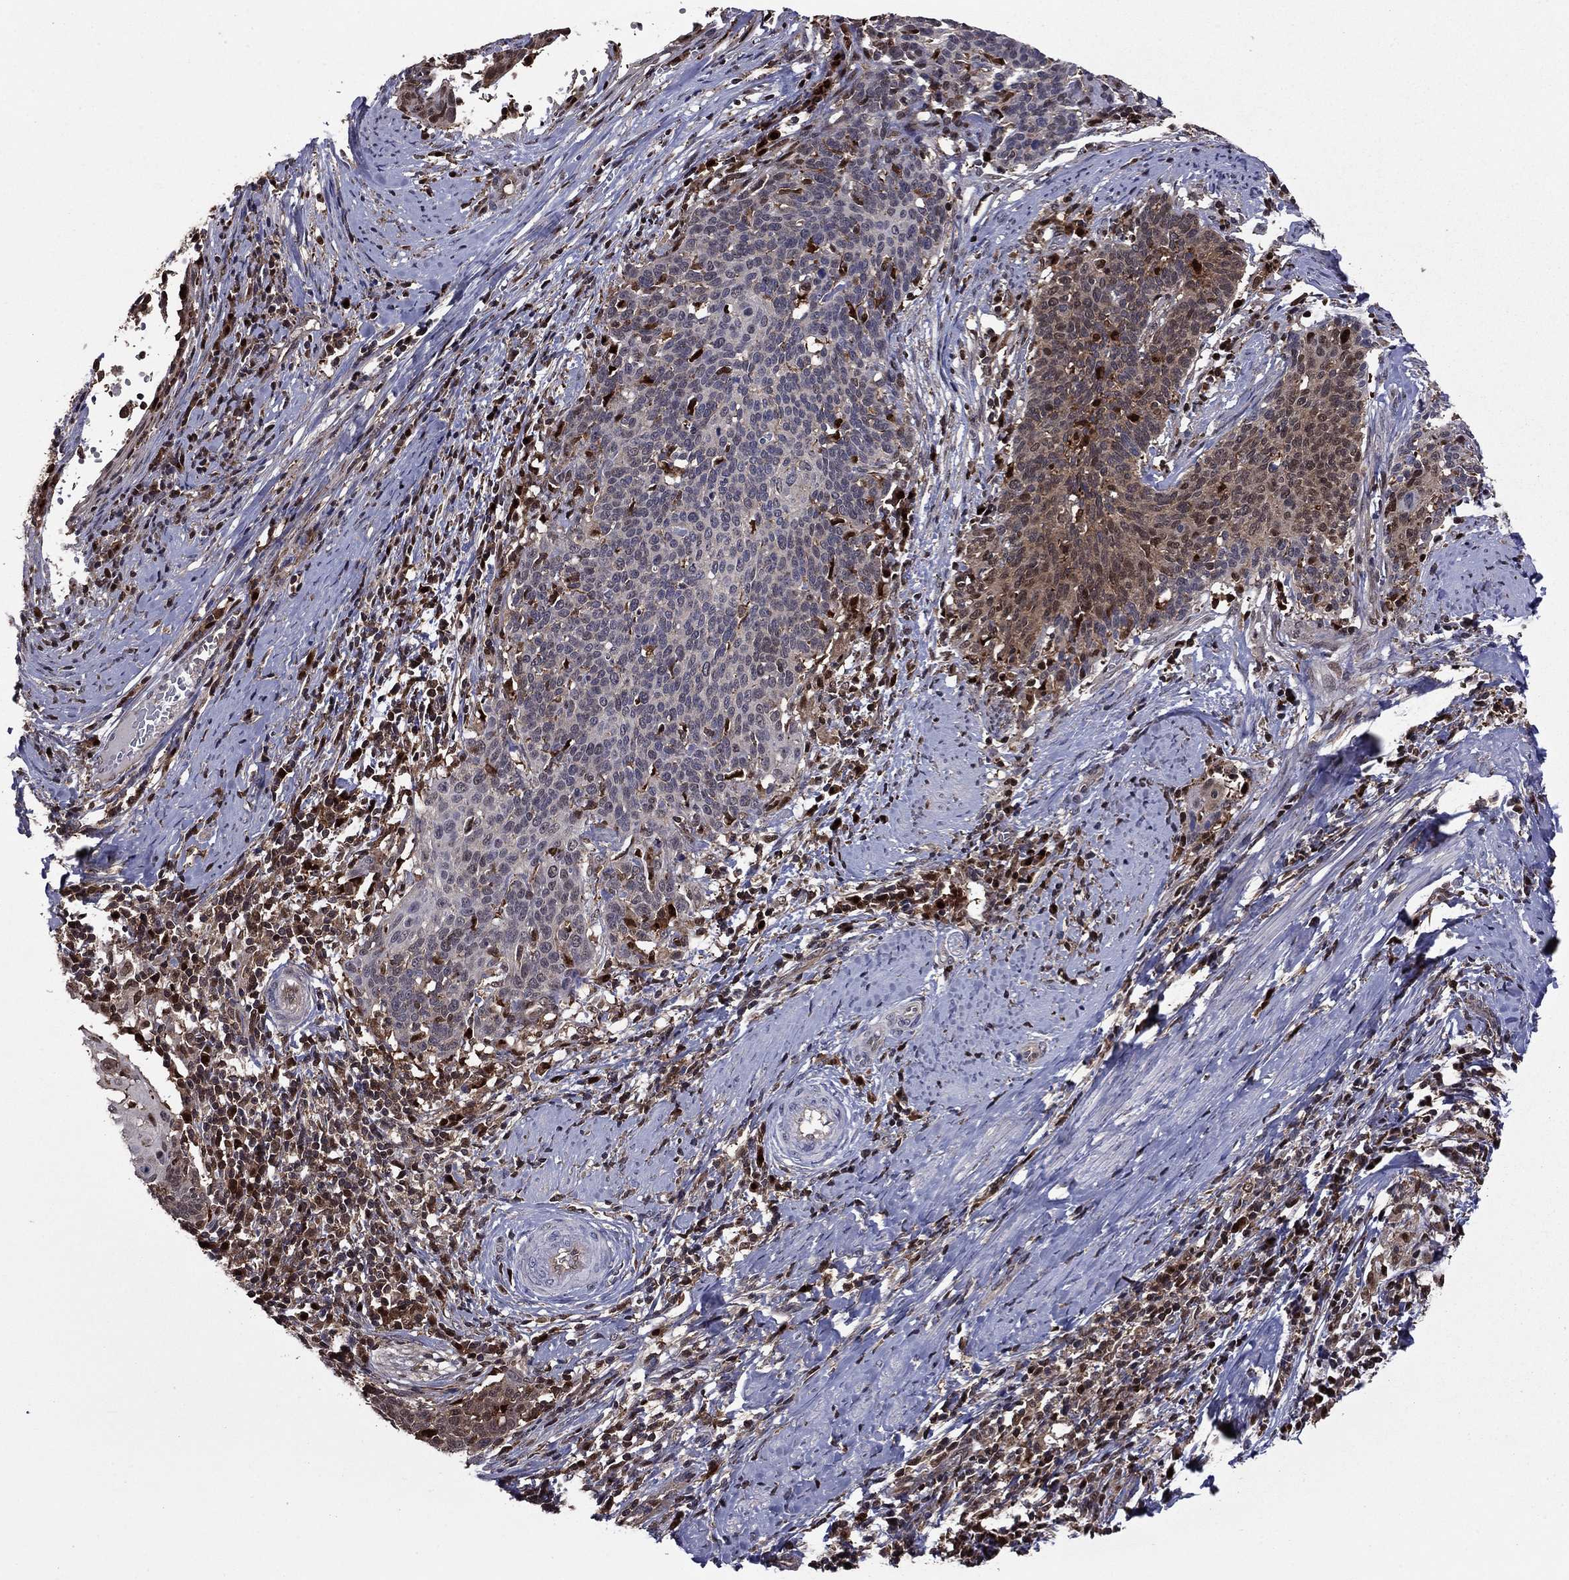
{"staining": {"intensity": "moderate", "quantity": "<25%", "location": "cytoplasmic/membranous,nuclear"}, "tissue": "cervical cancer", "cell_type": "Tumor cells", "image_type": "cancer", "snomed": [{"axis": "morphology", "description": "Squamous cell carcinoma, NOS"}, {"axis": "topography", "description": "Cervix"}], "caption": "A low amount of moderate cytoplasmic/membranous and nuclear positivity is present in about <25% of tumor cells in squamous cell carcinoma (cervical) tissue.", "gene": "APPBP2", "patient": {"sex": "female", "age": 39}}